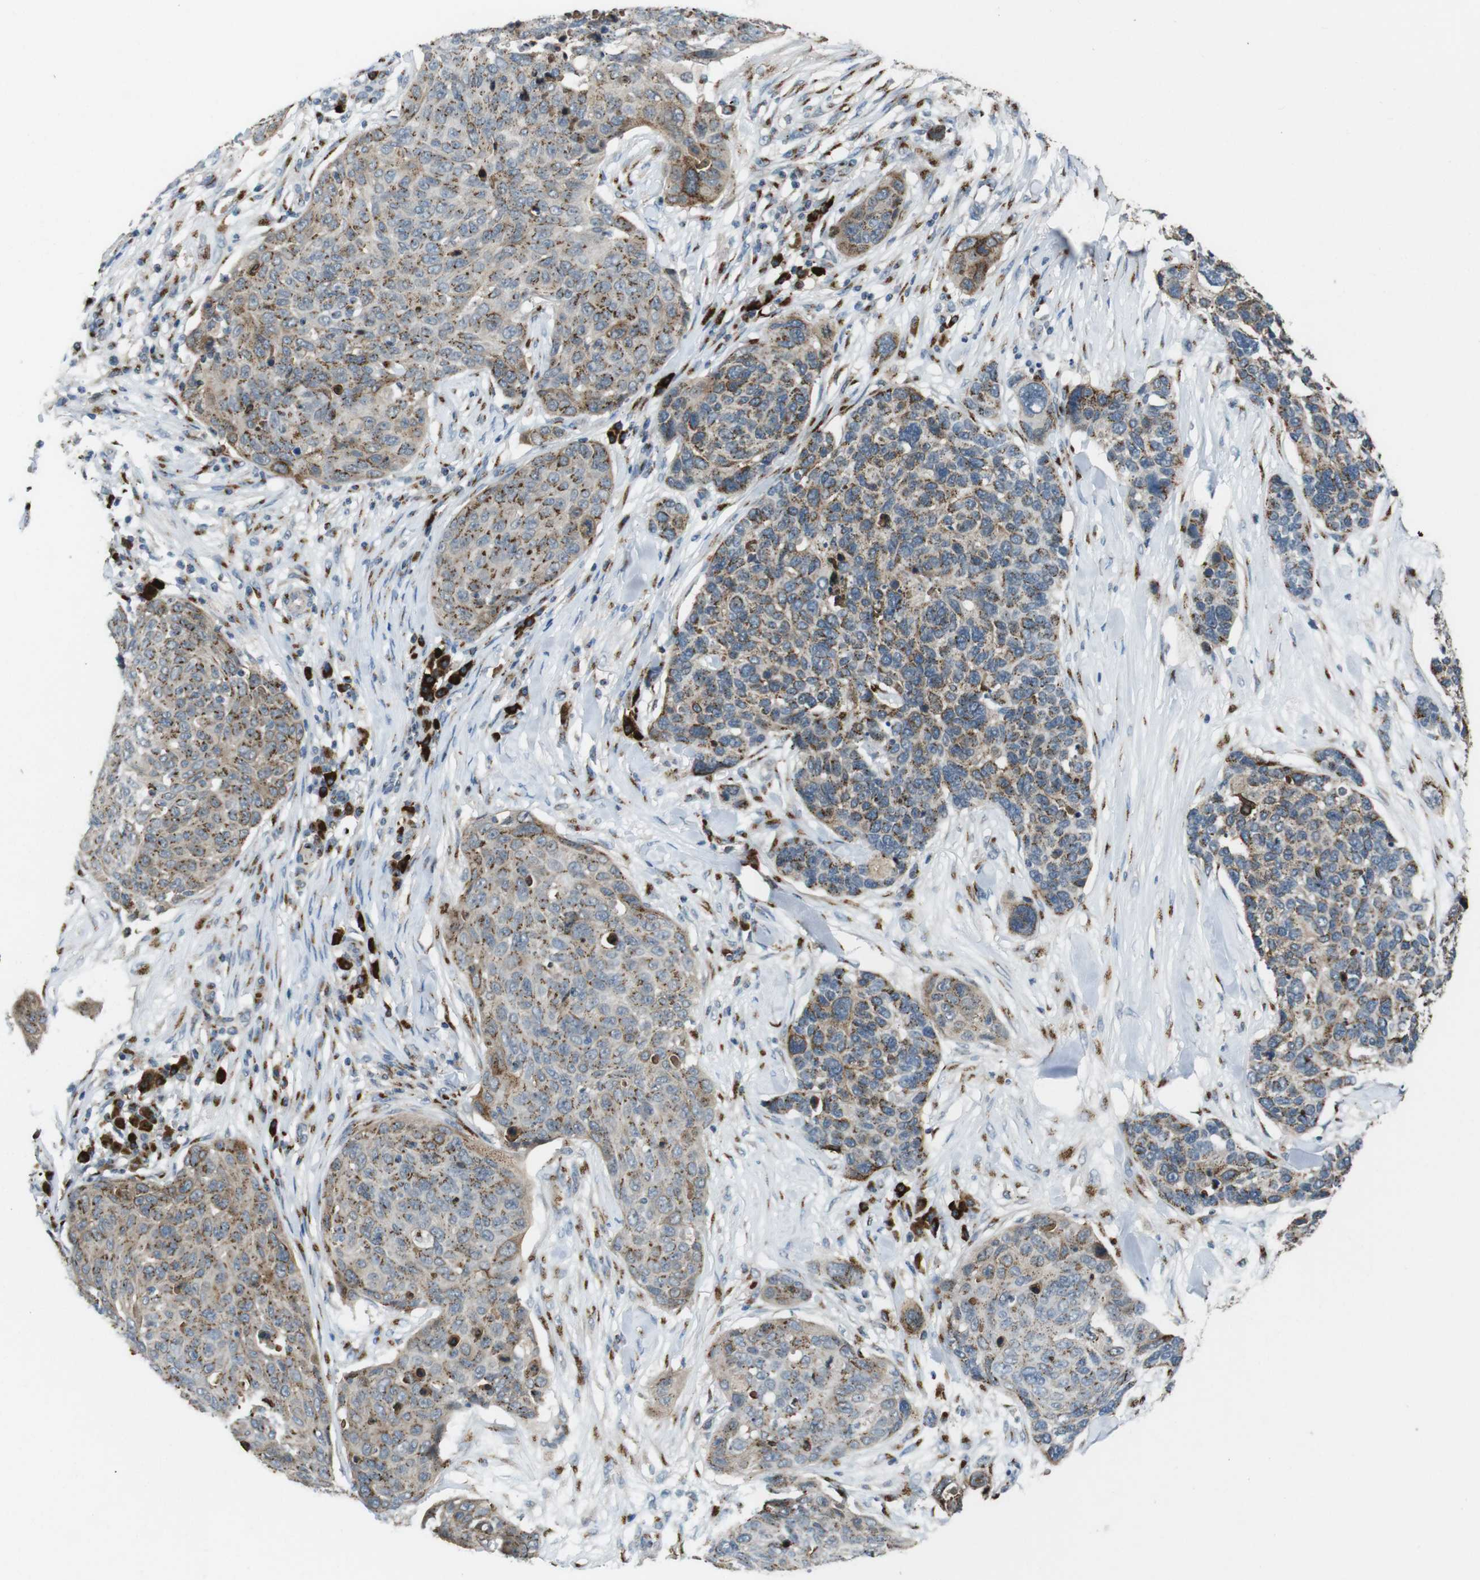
{"staining": {"intensity": "moderate", "quantity": ">75%", "location": "cytoplasmic/membranous"}, "tissue": "skin cancer", "cell_type": "Tumor cells", "image_type": "cancer", "snomed": [{"axis": "morphology", "description": "Squamous cell carcinoma in situ, NOS"}, {"axis": "morphology", "description": "Squamous cell carcinoma, NOS"}, {"axis": "topography", "description": "Skin"}], "caption": "Immunohistochemistry photomicrograph of skin squamous cell carcinoma stained for a protein (brown), which reveals medium levels of moderate cytoplasmic/membranous expression in approximately >75% of tumor cells.", "gene": "ZFPL1", "patient": {"sex": "male", "age": 93}}